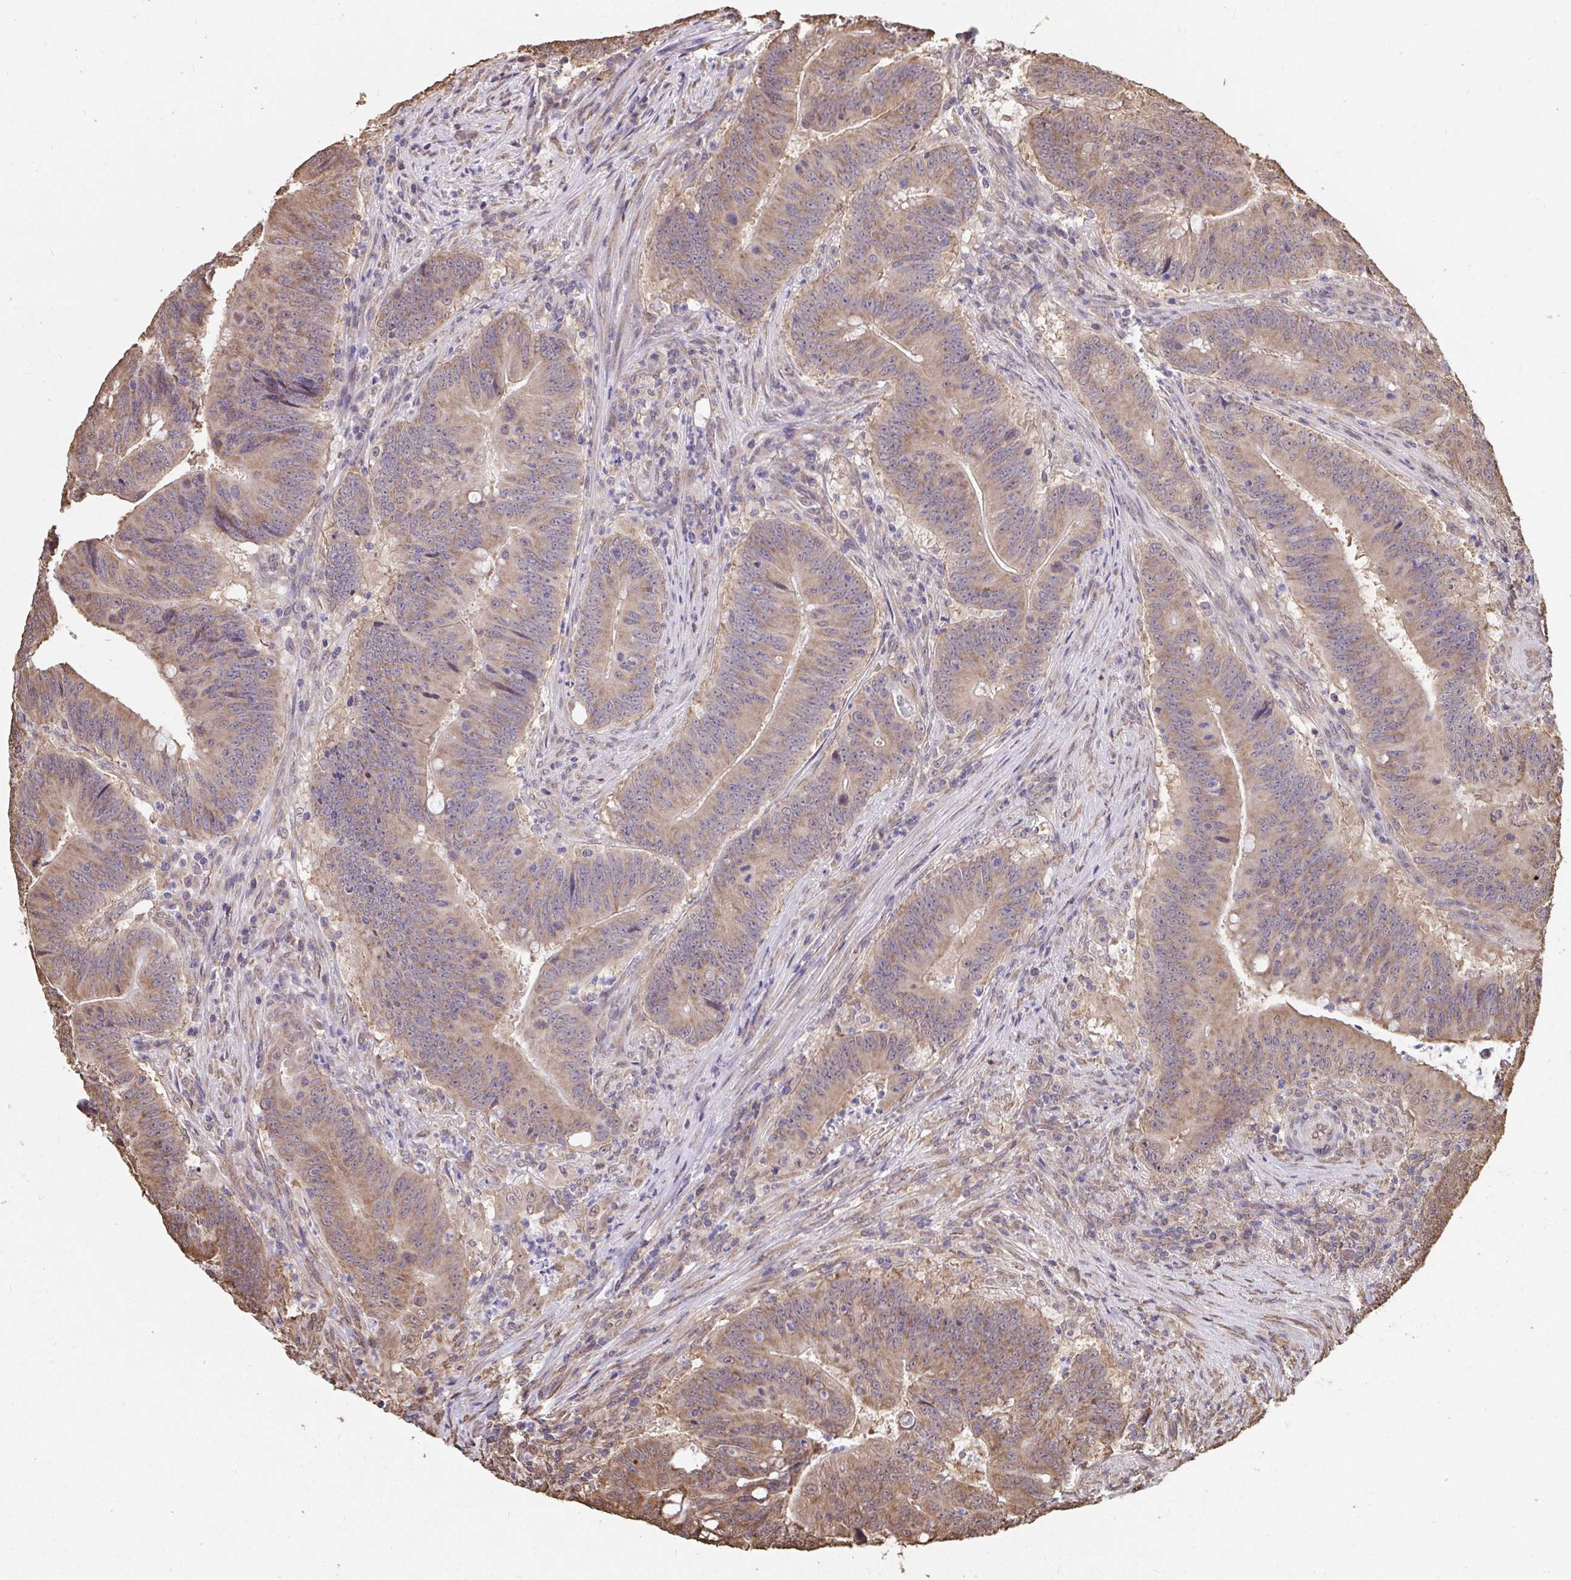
{"staining": {"intensity": "weak", "quantity": ">75%", "location": "cytoplasmic/membranous"}, "tissue": "colorectal cancer", "cell_type": "Tumor cells", "image_type": "cancer", "snomed": [{"axis": "morphology", "description": "Adenocarcinoma, NOS"}, {"axis": "topography", "description": "Colon"}], "caption": "A brown stain shows weak cytoplasmic/membranous staining of a protein in colorectal cancer tumor cells.", "gene": "SYNCRIP", "patient": {"sex": "female", "age": 87}}